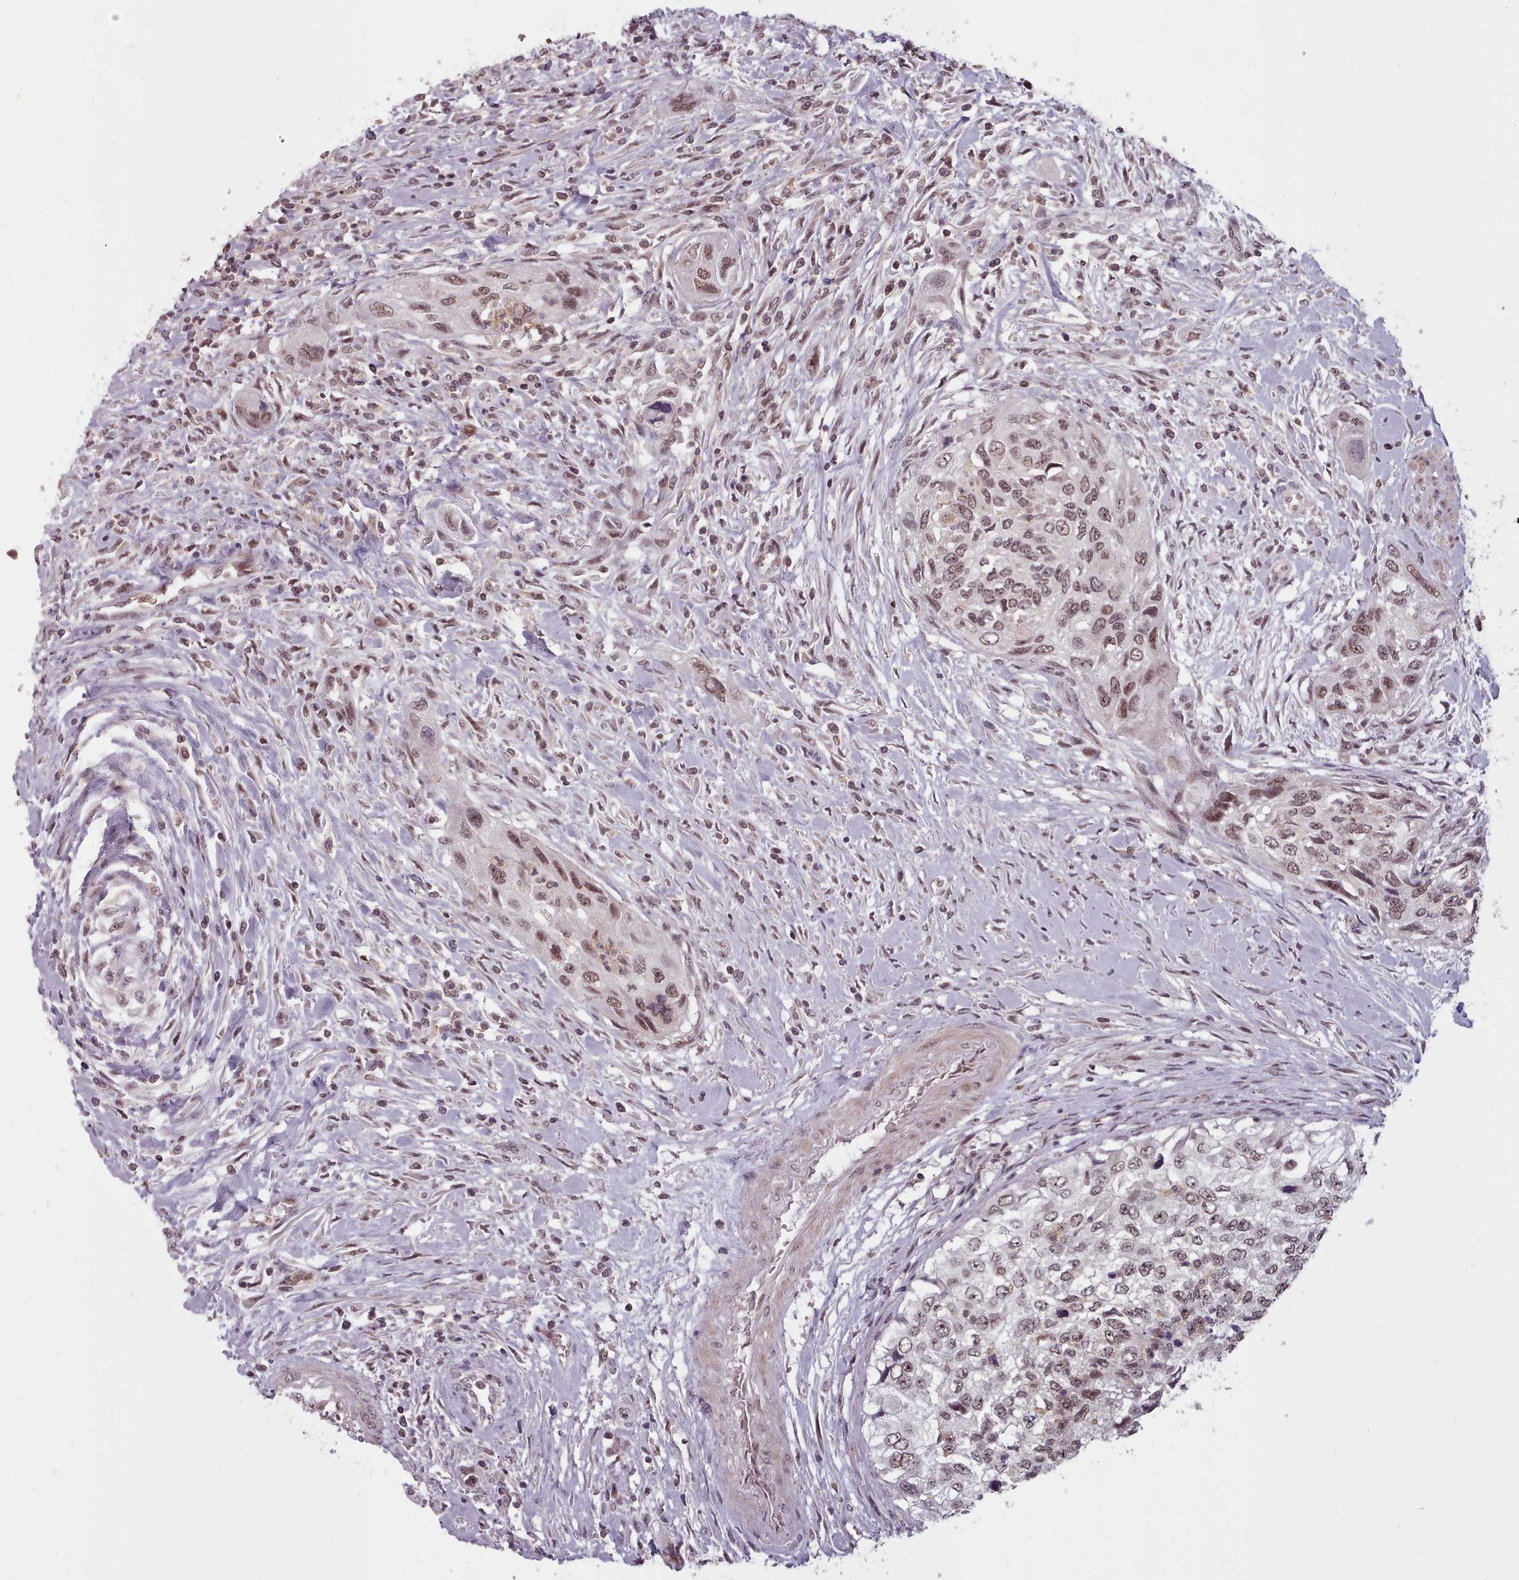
{"staining": {"intensity": "moderate", "quantity": ">75%", "location": "nuclear"}, "tissue": "urothelial cancer", "cell_type": "Tumor cells", "image_type": "cancer", "snomed": [{"axis": "morphology", "description": "Urothelial carcinoma, High grade"}, {"axis": "topography", "description": "Urinary bladder"}], "caption": "An image showing moderate nuclear positivity in approximately >75% of tumor cells in high-grade urothelial carcinoma, as visualized by brown immunohistochemical staining.", "gene": "SRSF9", "patient": {"sex": "female", "age": 60}}